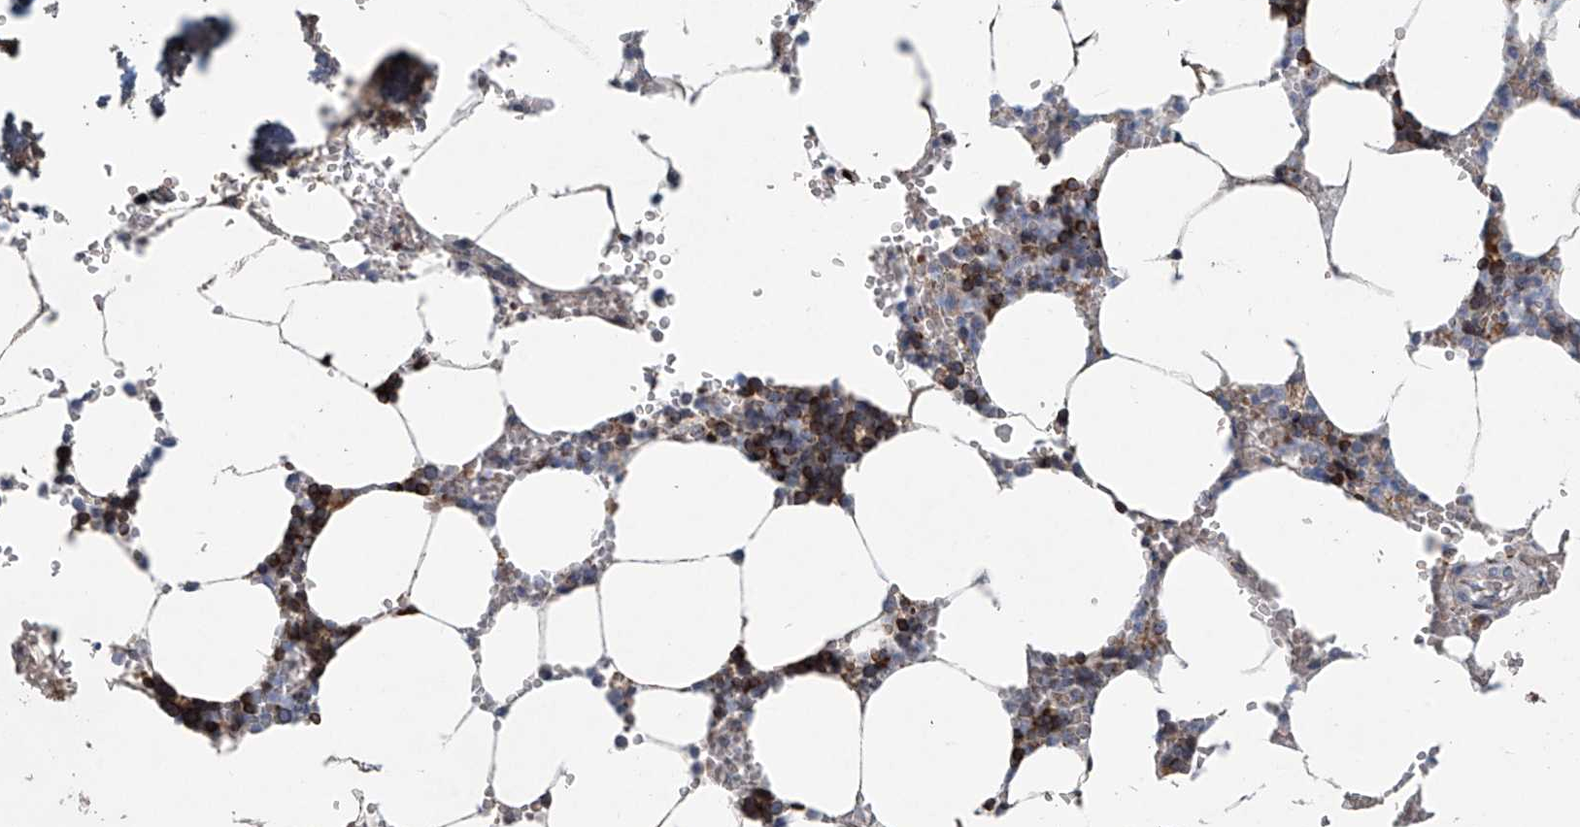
{"staining": {"intensity": "moderate", "quantity": "25%-75%", "location": "cytoplasmic/membranous"}, "tissue": "bone marrow", "cell_type": "Hematopoietic cells", "image_type": "normal", "snomed": [{"axis": "morphology", "description": "Normal tissue, NOS"}, {"axis": "topography", "description": "Bone marrow"}], "caption": "Immunohistochemical staining of unremarkable human bone marrow reveals moderate cytoplasmic/membranous protein staining in approximately 25%-75% of hematopoietic cells.", "gene": "COMMD1", "patient": {"sex": "male", "age": 70}}